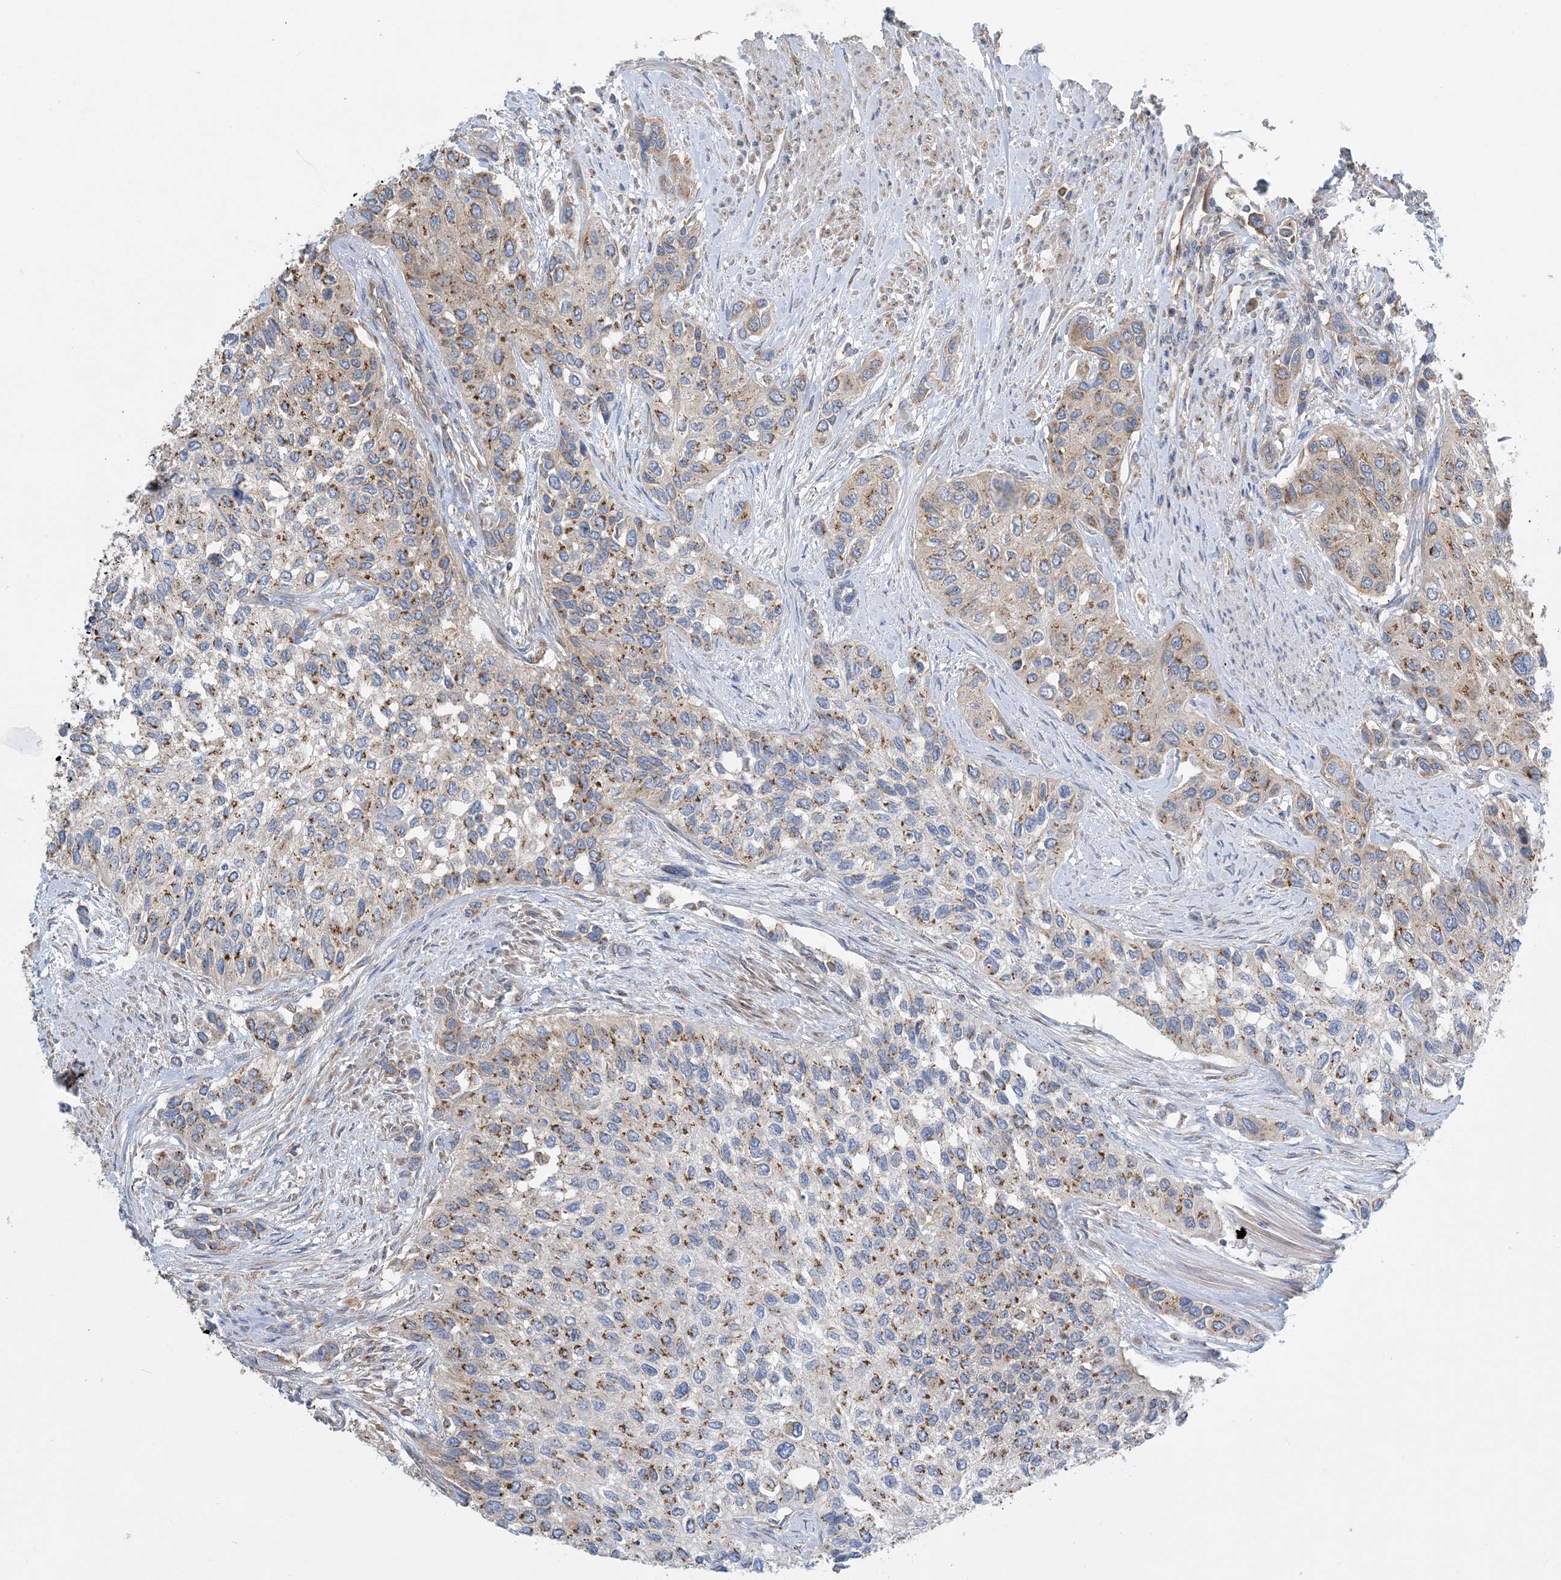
{"staining": {"intensity": "moderate", "quantity": "25%-75%", "location": "cytoplasmic/membranous"}, "tissue": "urothelial cancer", "cell_type": "Tumor cells", "image_type": "cancer", "snomed": [{"axis": "morphology", "description": "Normal tissue, NOS"}, {"axis": "morphology", "description": "Urothelial carcinoma, High grade"}, {"axis": "topography", "description": "Vascular tissue"}, {"axis": "topography", "description": "Urinary bladder"}], "caption": "Human urothelial cancer stained with a brown dye reveals moderate cytoplasmic/membranous positive expression in about 25%-75% of tumor cells.", "gene": "SIDT1", "patient": {"sex": "female", "age": 56}}